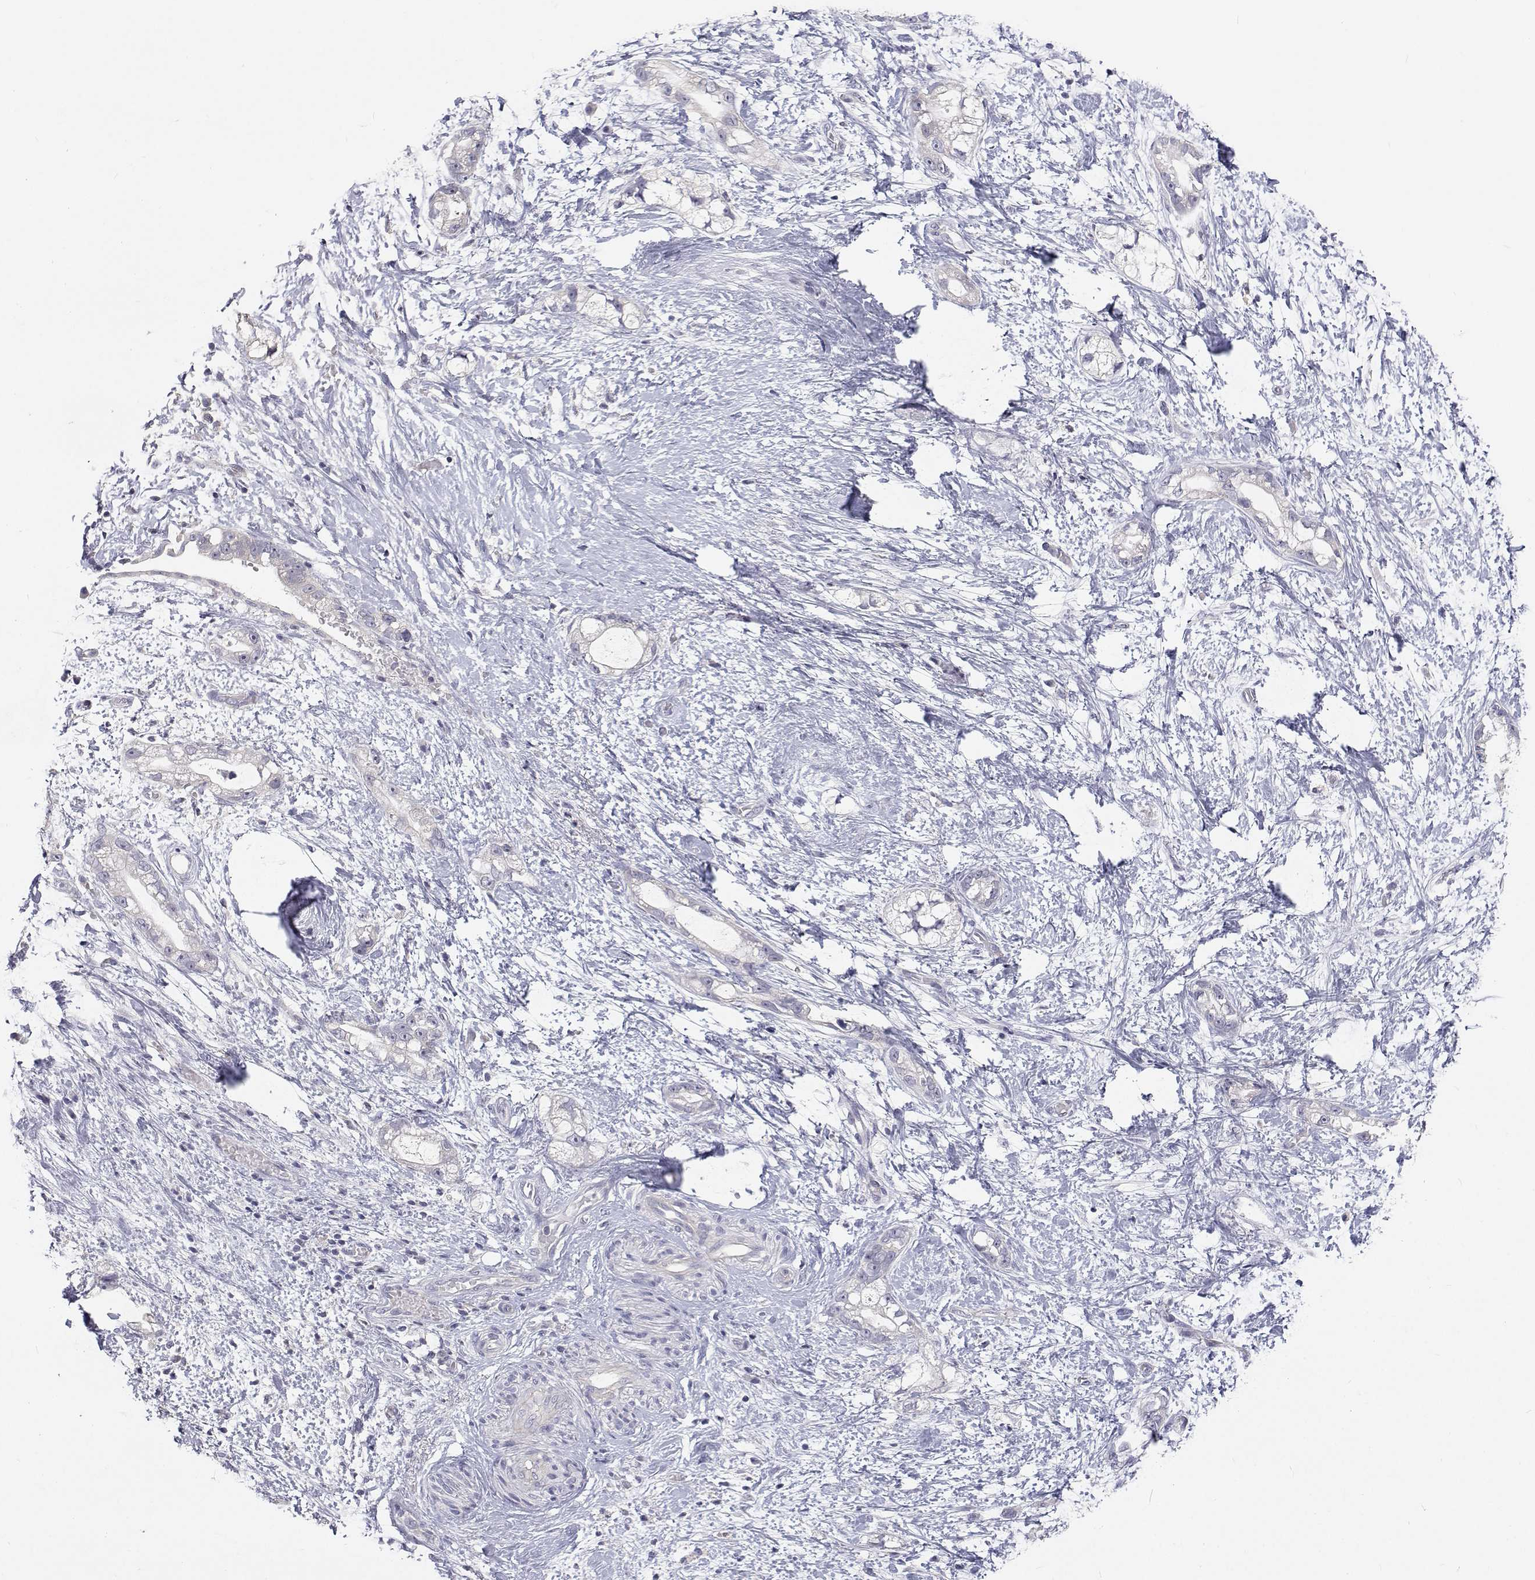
{"staining": {"intensity": "negative", "quantity": "none", "location": "none"}, "tissue": "stomach cancer", "cell_type": "Tumor cells", "image_type": "cancer", "snomed": [{"axis": "morphology", "description": "Adenocarcinoma, NOS"}, {"axis": "topography", "description": "Stomach"}], "caption": "Tumor cells are negative for protein expression in human stomach adenocarcinoma. The staining was performed using DAB (3,3'-diaminobenzidine) to visualize the protein expression in brown, while the nuclei were stained in blue with hematoxylin (Magnification: 20x).", "gene": "MYPN", "patient": {"sex": "male", "age": 55}}